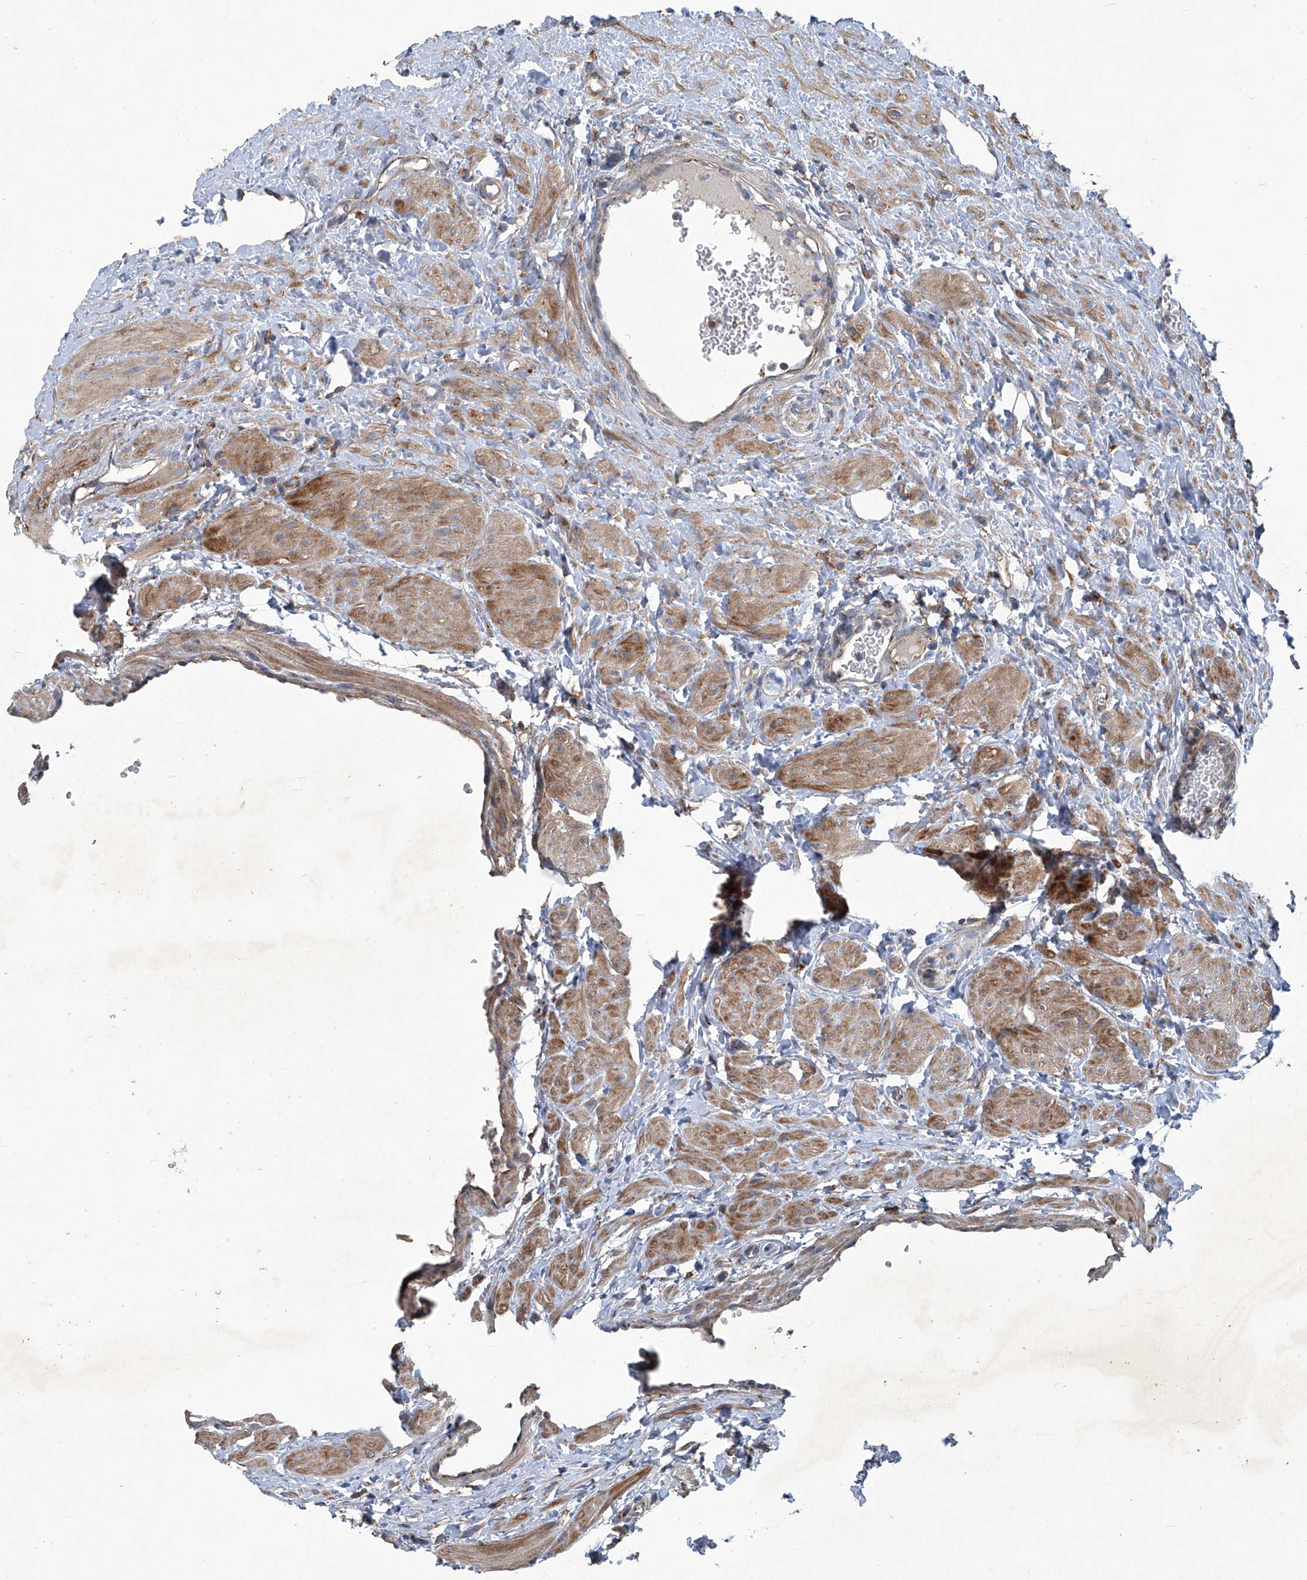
{"staining": {"intensity": "weak", "quantity": "<25%", "location": "cytoplasmic/membranous"}, "tissue": "ovary", "cell_type": "Ovarian stroma cells", "image_type": "normal", "snomed": [{"axis": "morphology", "description": "Normal tissue, NOS"}, {"axis": "morphology", "description": "Cyst, NOS"}, {"axis": "topography", "description": "Ovary"}], "caption": "This is an immunohistochemistry photomicrograph of normal human ovary. There is no expression in ovarian stroma cells.", "gene": "PIGH", "patient": {"sex": "female", "age": 33}}